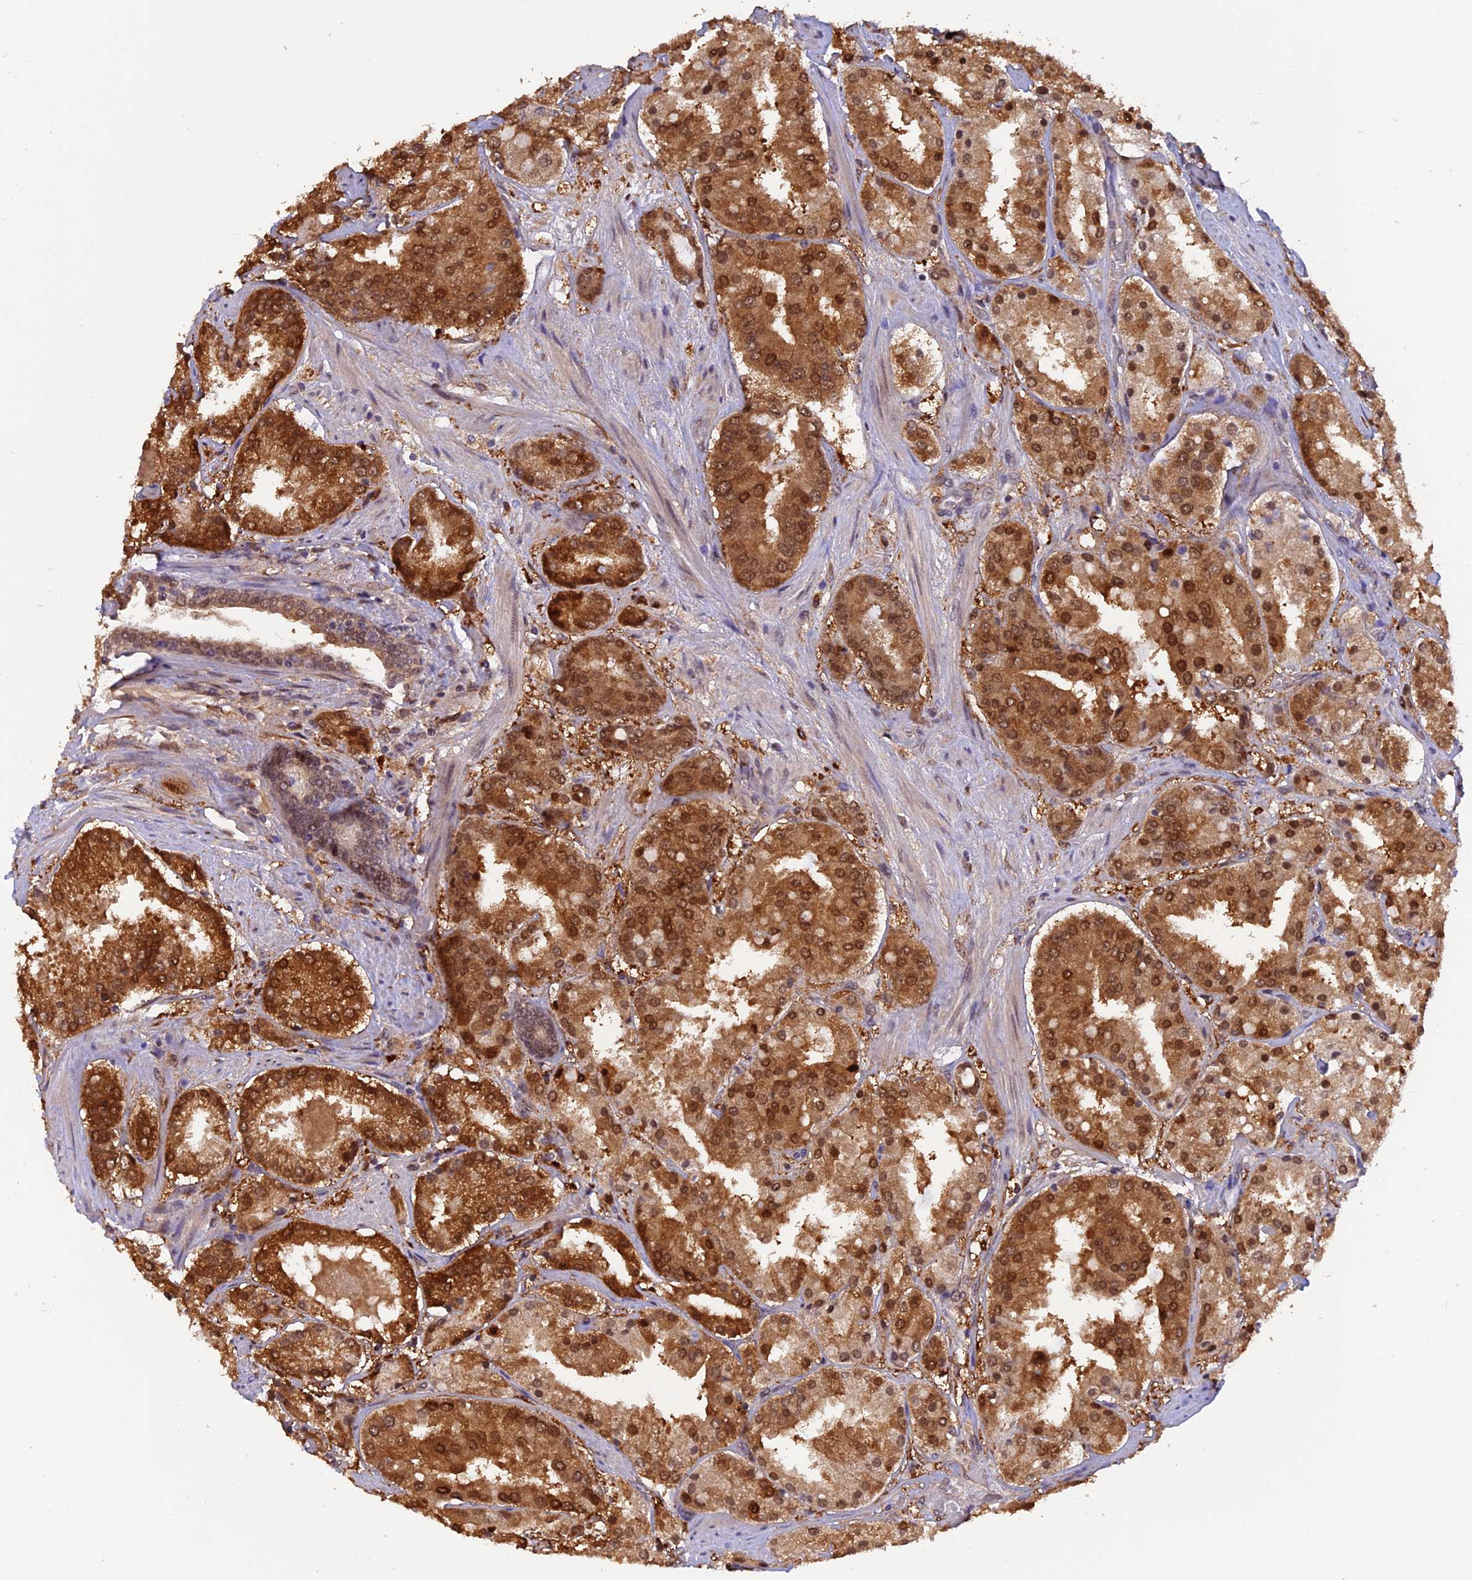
{"staining": {"intensity": "strong", "quantity": ">75%", "location": "cytoplasmic/membranous,nuclear"}, "tissue": "prostate cancer", "cell_type": "Tumor cells", "image_type": "cancer", "snomed": [{"axis": "morphology", "description": "Adenocarcinoma, High grade"}, {"axis": "topography", "description": "Prostate"}], "caption": "Prostate high-grade adenocarcinoma stained for a protein (brown) reveals strong cytoplasmic/membranous and nuclear positive expression in about >75% of tumor cells.", "gene": "MNS1", "patient": {"sex": "male", "age": 63}}